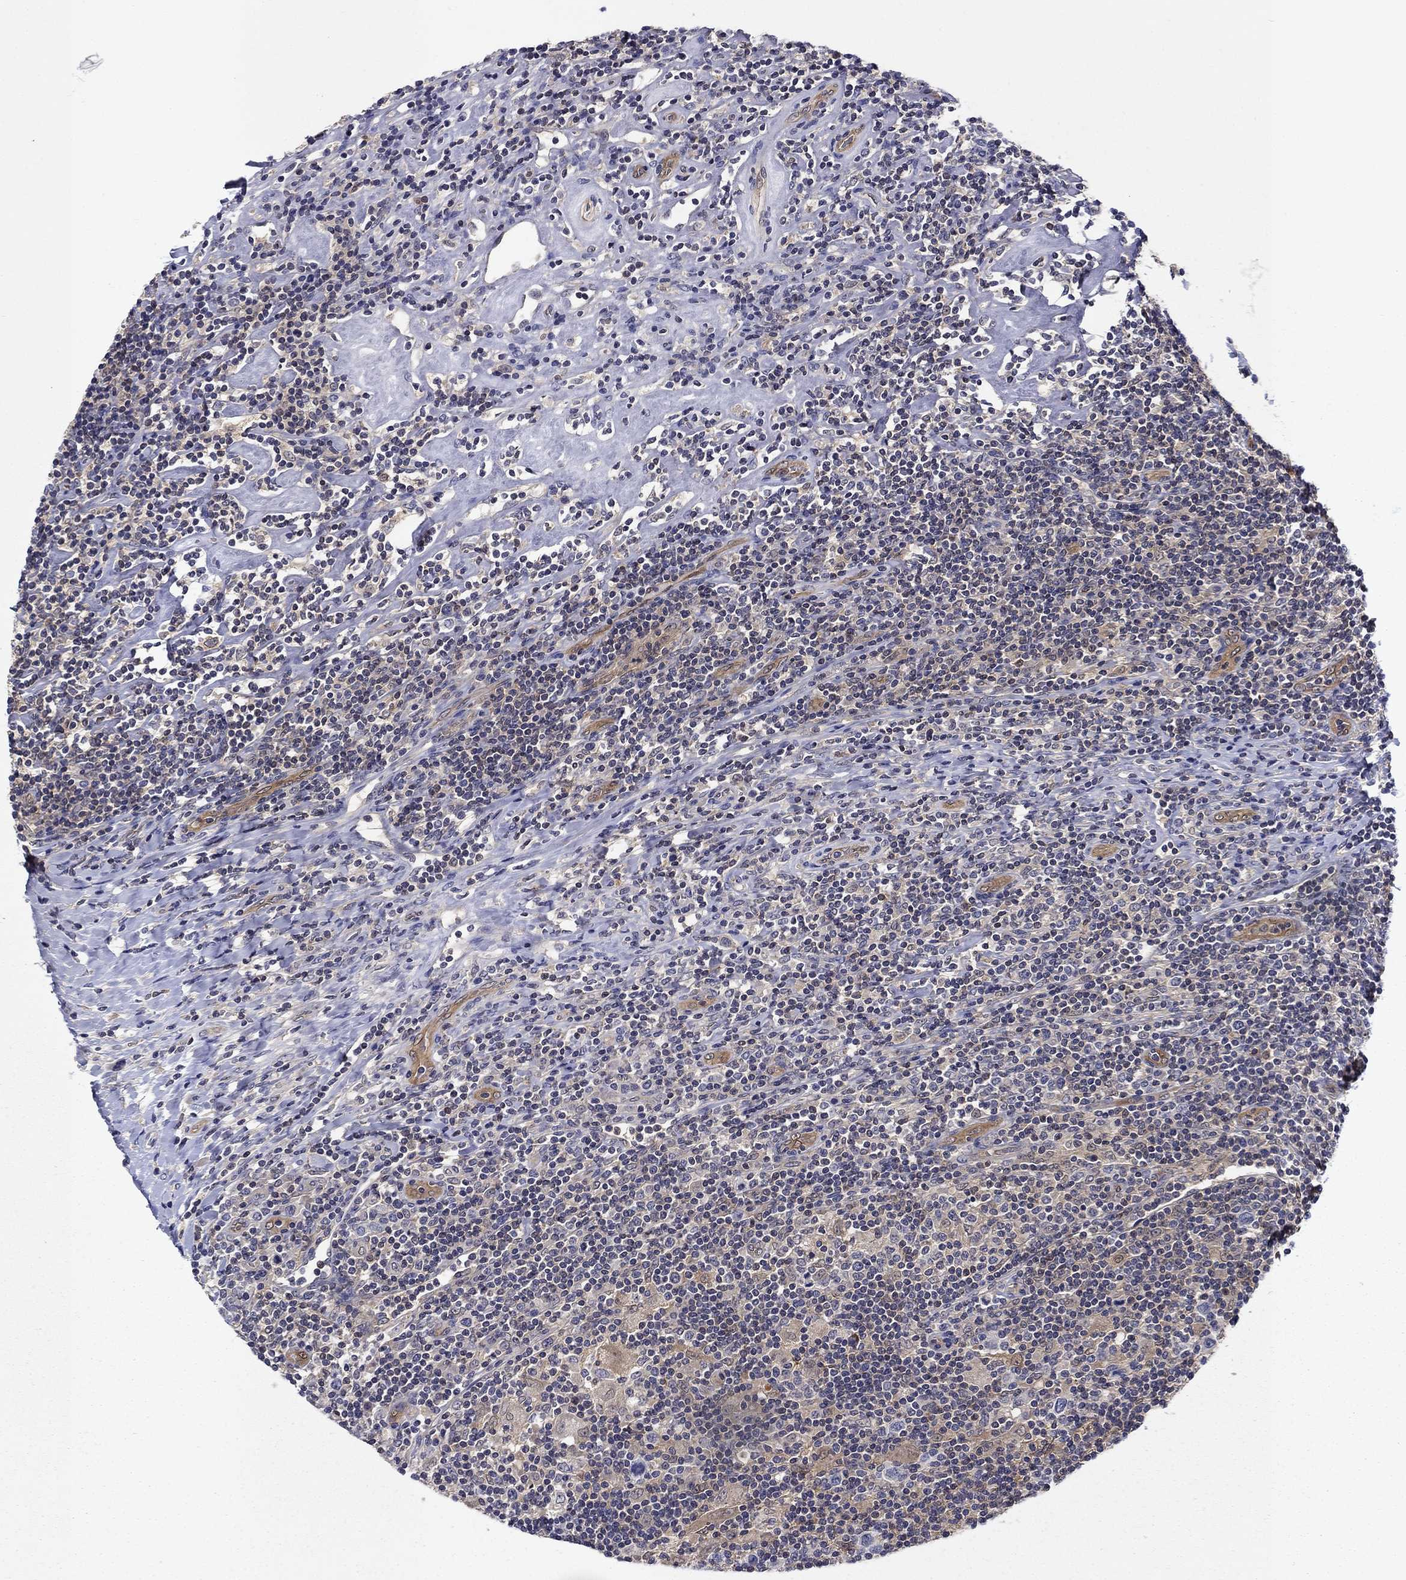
{"staining": {"intensity": "negative", "quantity": "none", "location": "none"}, "tissue": "lymphoma", "cell_type": "Tumor cells", "image_type": "cancer", "snomed": [{"axis": "morphology", "description": "Hodgkin's disease, NOS"}, {"axis": "topography", "description": "Lymph node"}], "caption": "This is an IHC photomicrograph of lymphoma. There is no expression in tumor cells.", "gene": "GLTP", "patient": {"sex": "male", "age": 40}}